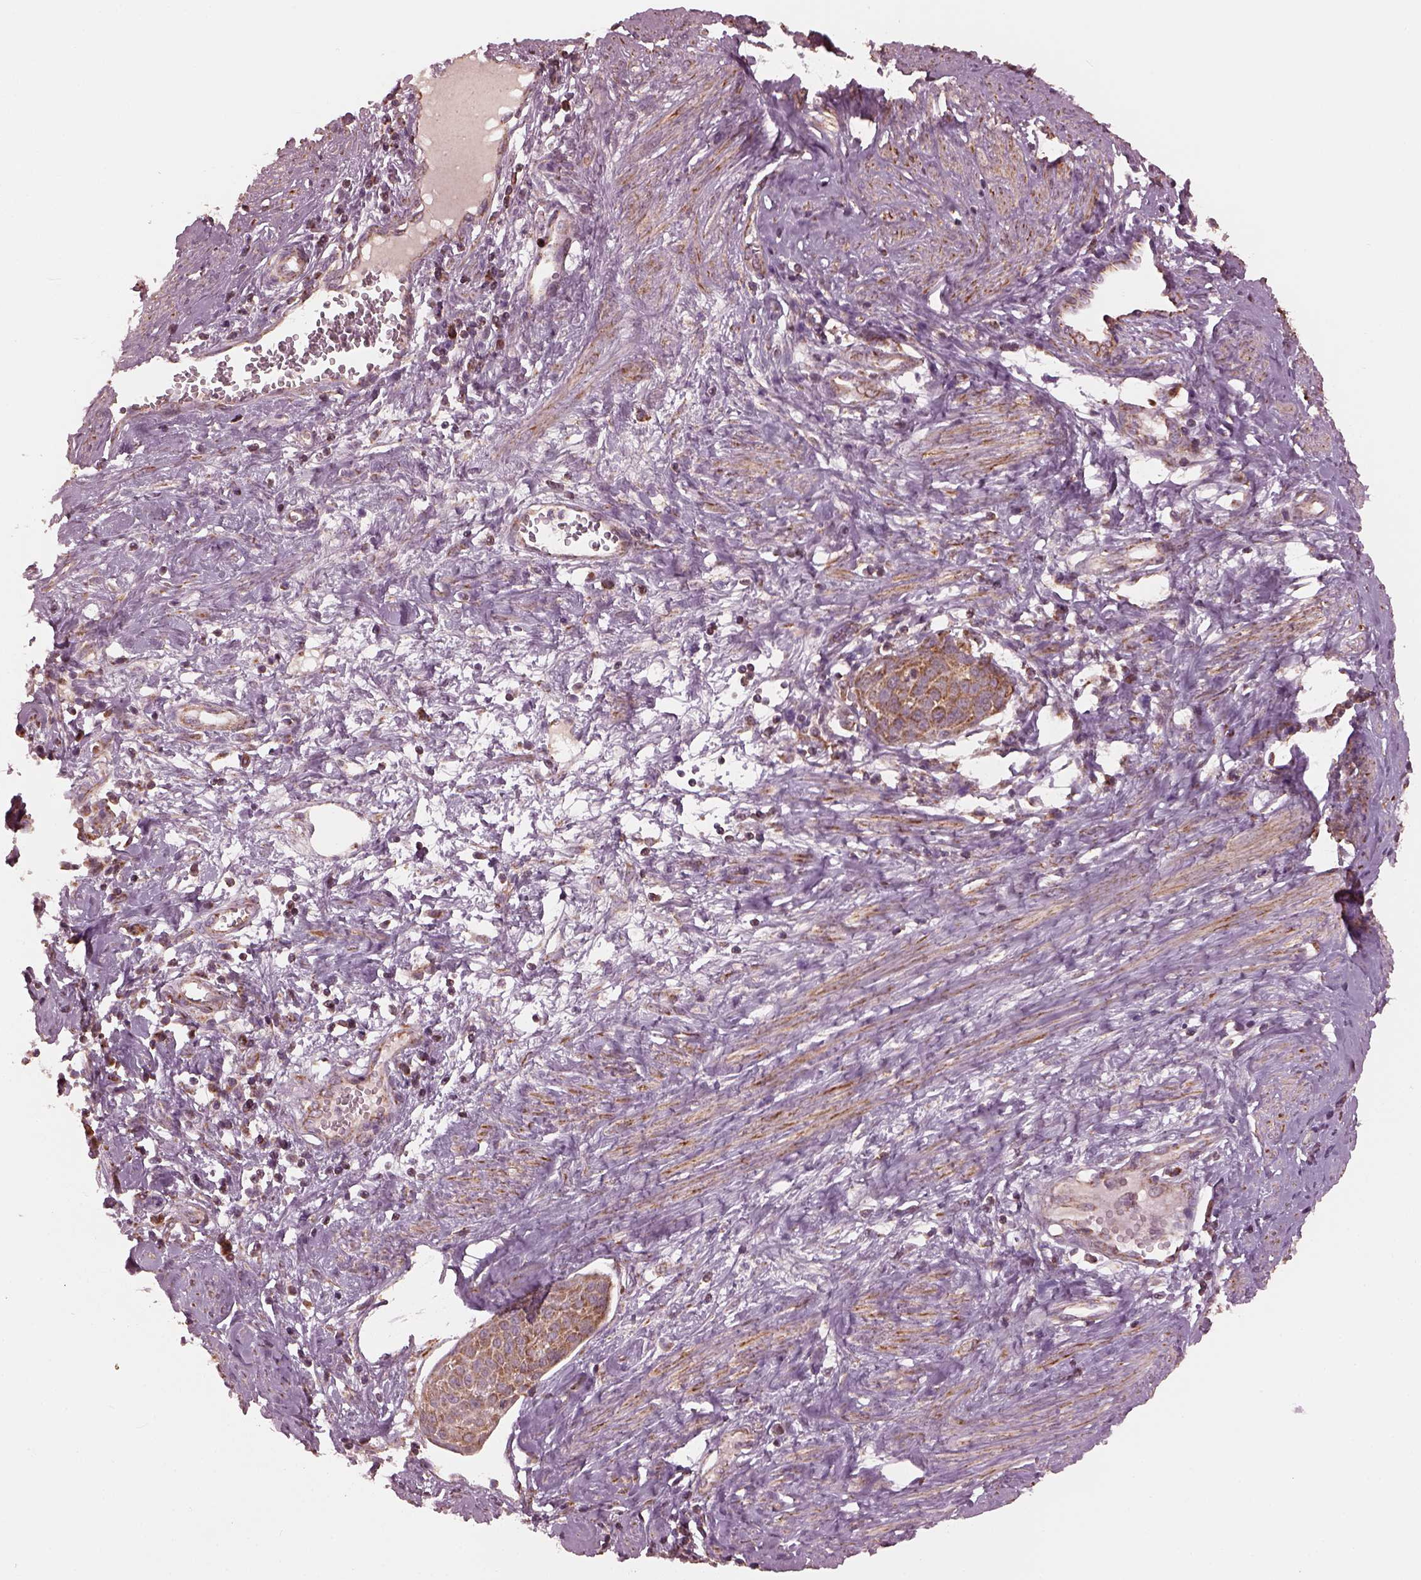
{"staining": {"intensity": "moderate", "quantity": "25%-75%", "location": "cytoplasmic/membranous"}, "tissue": "cervical cancer", "cell_type": "Tumor cells", "image_type": "cancer", "snomed": [{"axis": "morphology", "description": "Squamous cell carcinoma, NOS"}, {"axis": "topography", "description": "Cervix"}], "caption": "Squamous cell carcinoma (cervical) tissue shows moderate cytoplasmic/membranous expression in approximately 25%-75% of tumor cells The staining was performed using DAB (3,3'-diaminobenzidine) to visualize the protein expression in brown, while the nuclei were stained in blue with hematoxylin (Magnification: 20x).", "gene": "NDUFB10", "patient": {"sex": "female", "age": 39}}